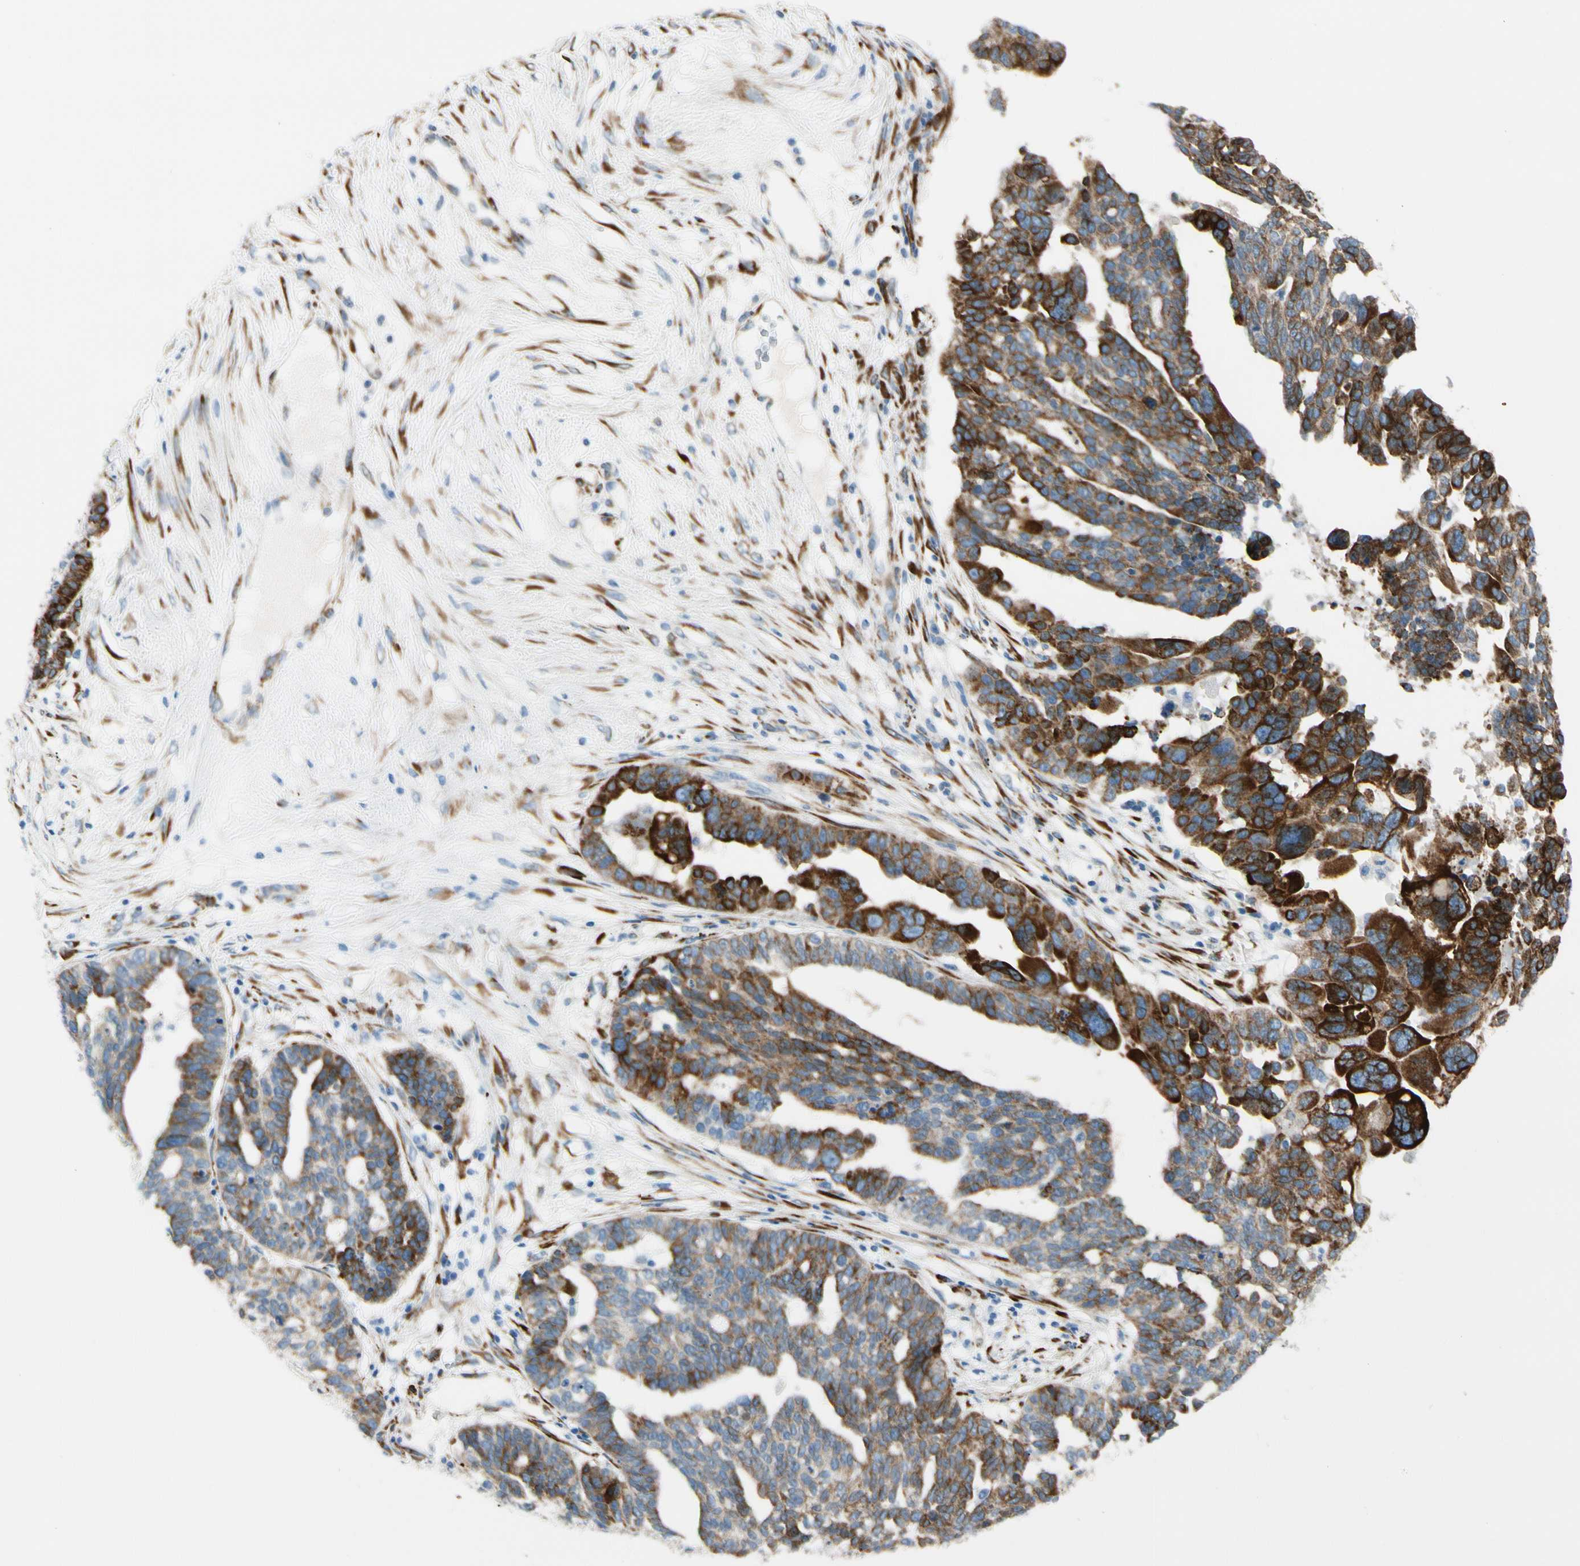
{"staining": {"intensity": "strong", "quantity": ">75%", "location": "cytoplasmic/membranous"}, "tissue": "ovarian cancer", "cell_type": "Tumor cells", "image_type": "cancer", "snomed": [{"axis": "morphology", "description": "Cystadenocarcinoma, serous, NOS"}, {"axis": "topography", "description": "Ovary"}], "caption": "Ovarian cancer (serous cystadenocarcinoma) stained for a protein shows strong cytoplasmic/membranous positivity in tumor cells. Nuclei are stained in blue.", "gene": "FKBP7", "patient": {"sex": "female", "age": 59}}